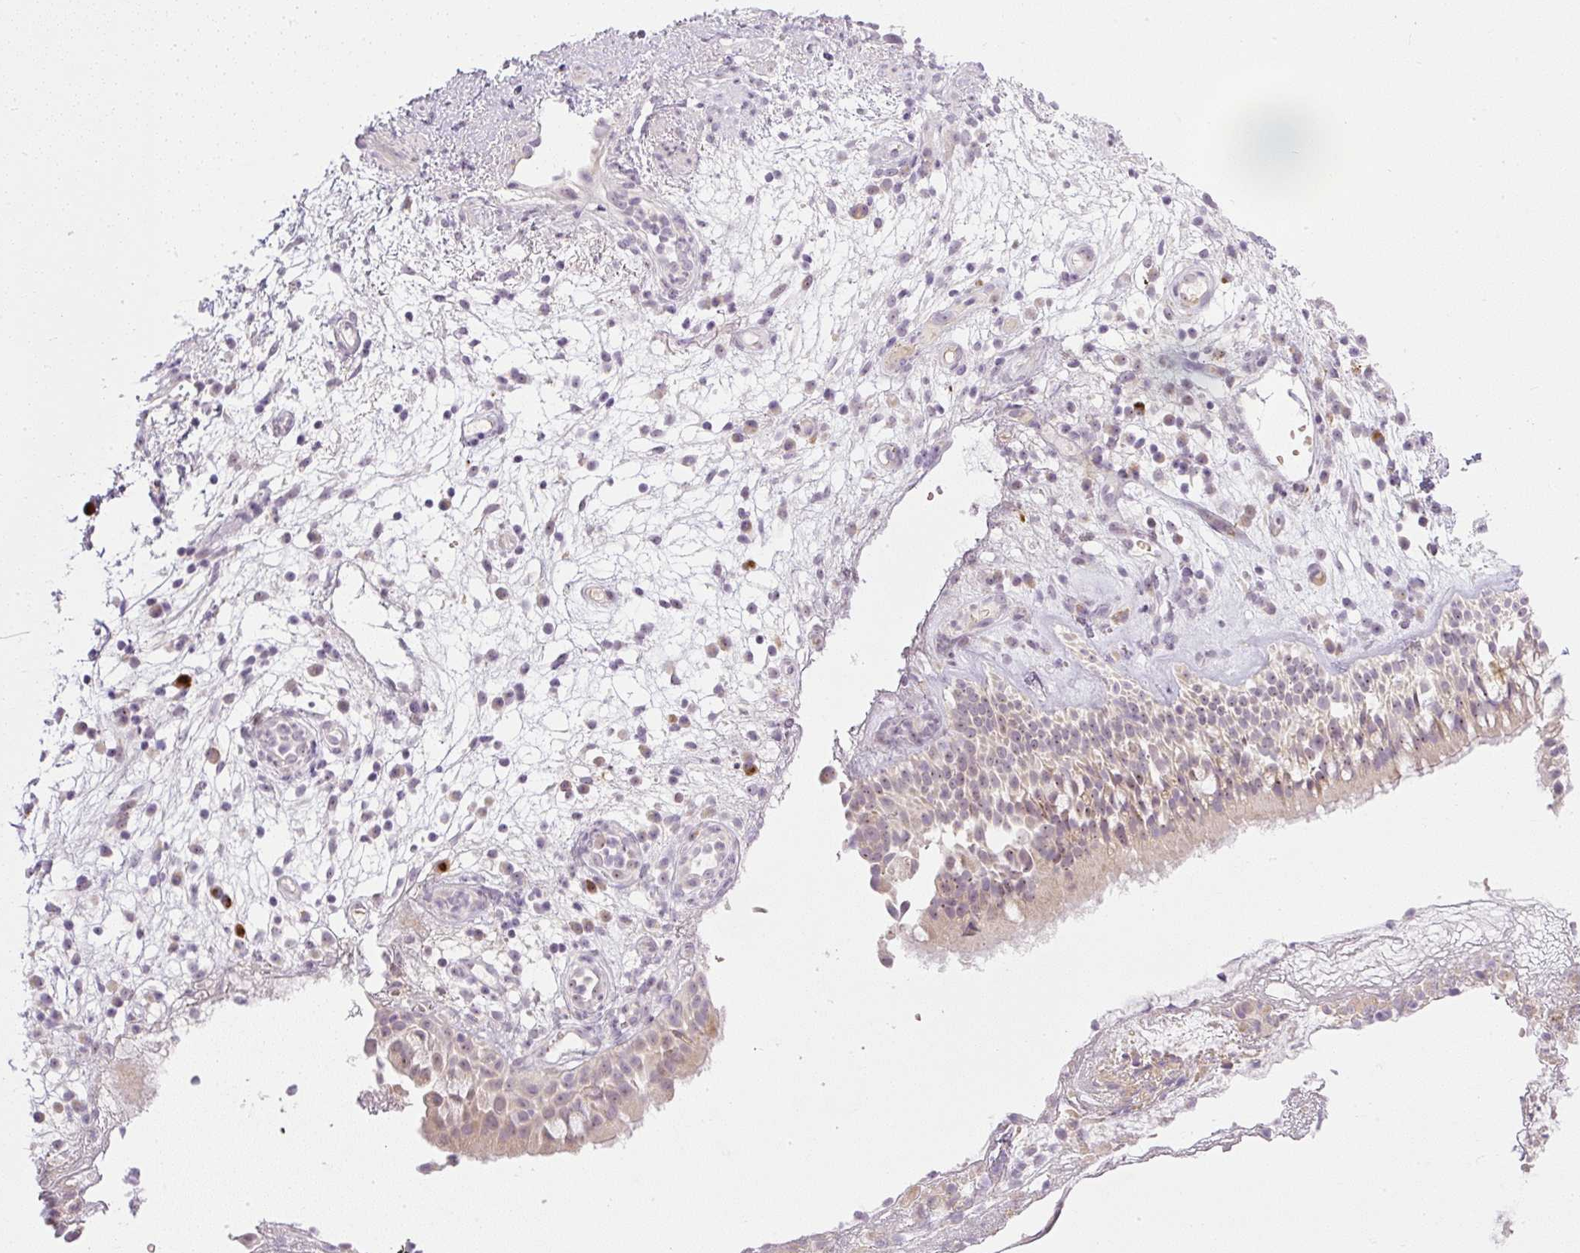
{"staining": {"intensity": "moderate", "quantity": "<25%", "location": "cytoplasmic/membranous,nuclear"}, "tissue": "nasopharynx", "cell_type": "Respiratory epithelial cells", "image_type": "normal", "snomed": [{"axis": "morphology", "description": "Normal tissue, NOS"}, {"axis": "morphology", "description": "Inflammation, NOS"}, {"axis": "topography", "description": "Nasopharynx"}], "caption": "This is a histology image of immunohistochemistry (IHC) staining of normal nasopharynx, which shows moderate staining in the cytoplasmic/membranous,nuclear of respiratory epithelial cells.", "gene": "AAR2", "patient": {"sex": "male", "age": 54}}